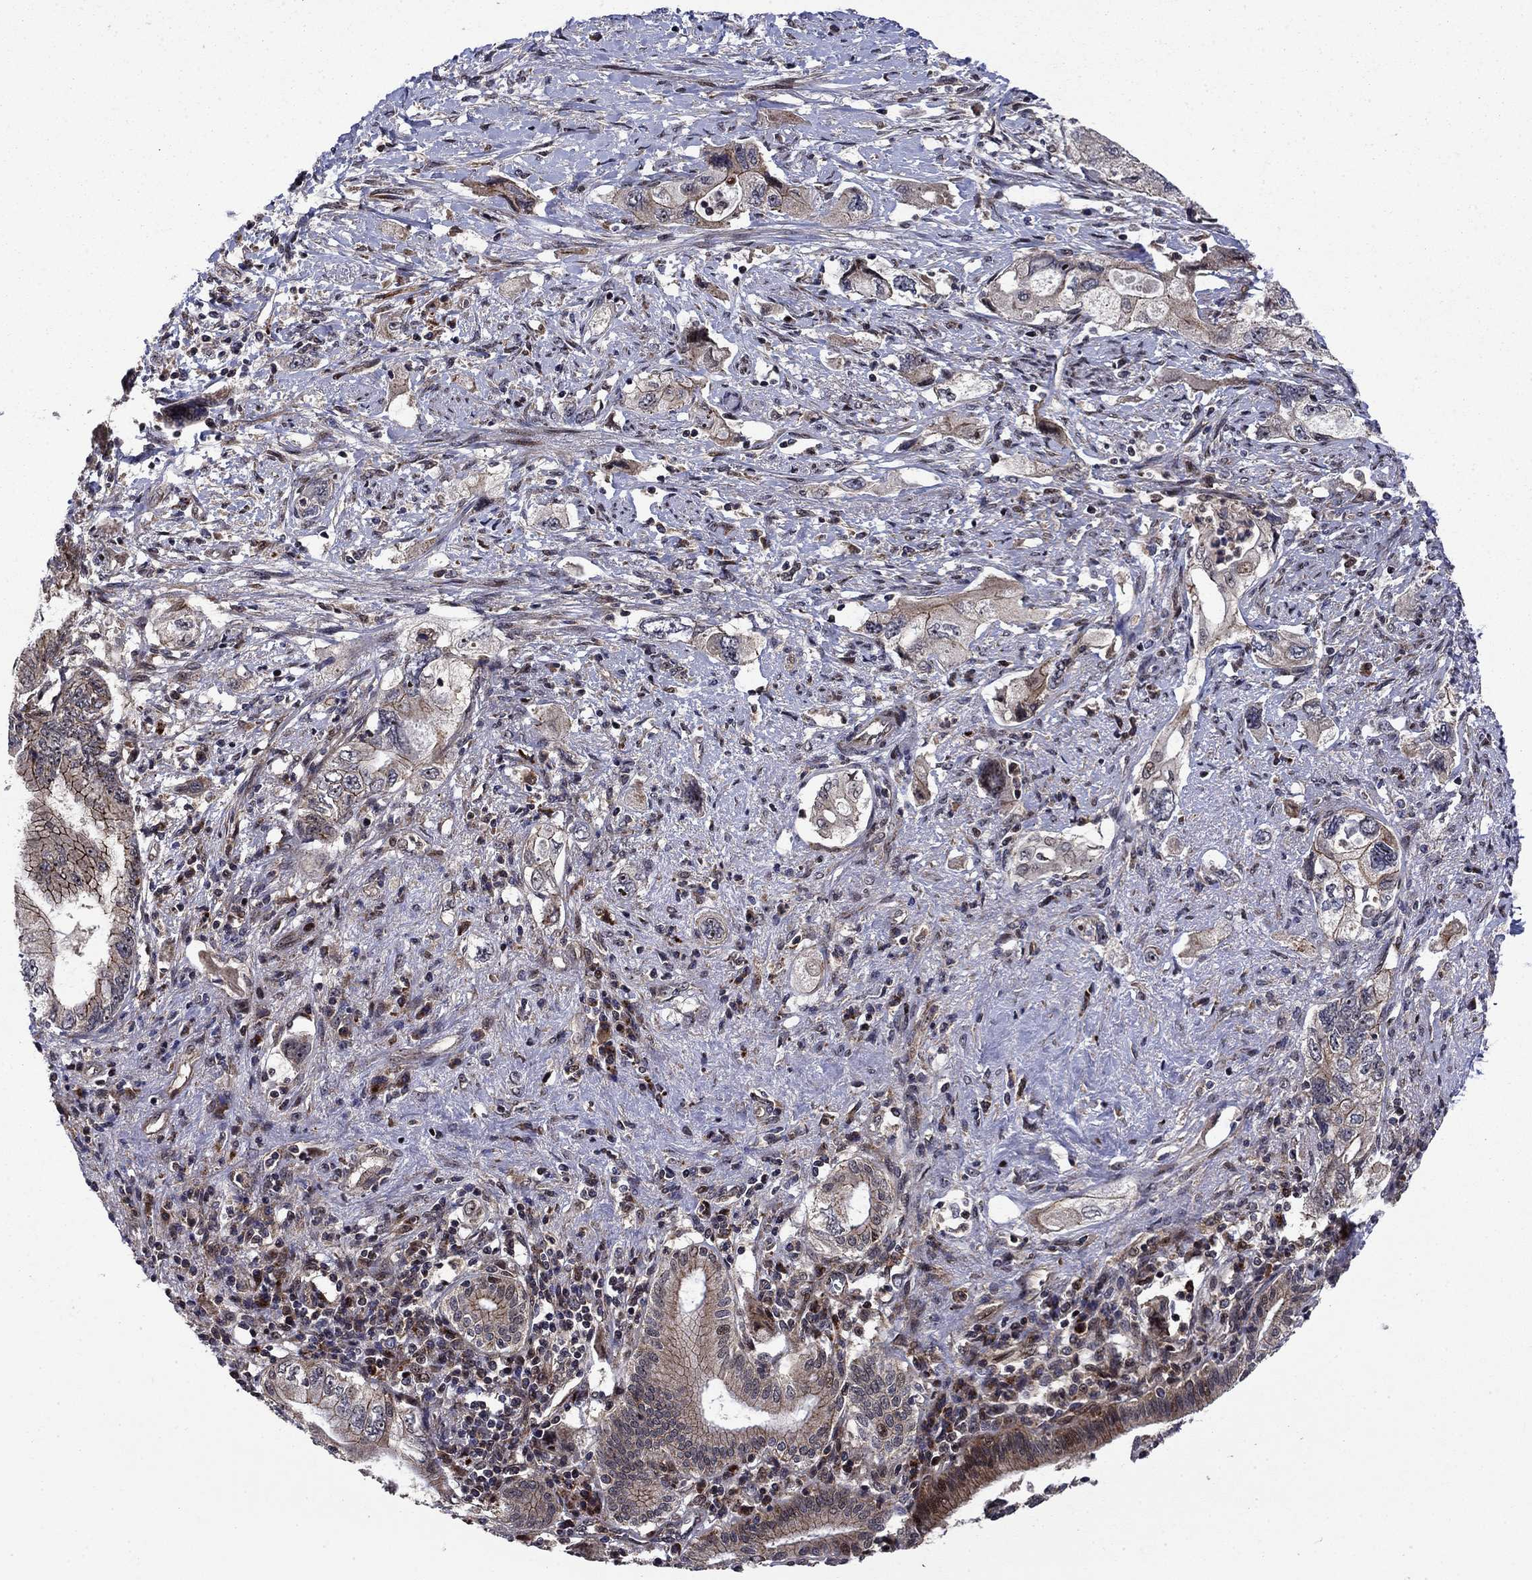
{"staining": {"intensity": "moderate", "quantity": "<25%", "location": "cytoplasmic/membranous"}, "tissue": "pancreatic cancer", "cell_type": "Tumor cells", "image_type": "cancer", "snomed": [{"axis": "morphology", "description": "Adenocarcinoma, NOS"}, {"axis": "topography", "description": "Pancreas"}], "caption": "Pancreatic cancer (adenocarcinoma) stained for a protein demonstrates moderate cytoplasmic/membranous positivity in tumor cells.", "gene": "AGTPBP1", "patient": {"sex": "female", "age": 73}}